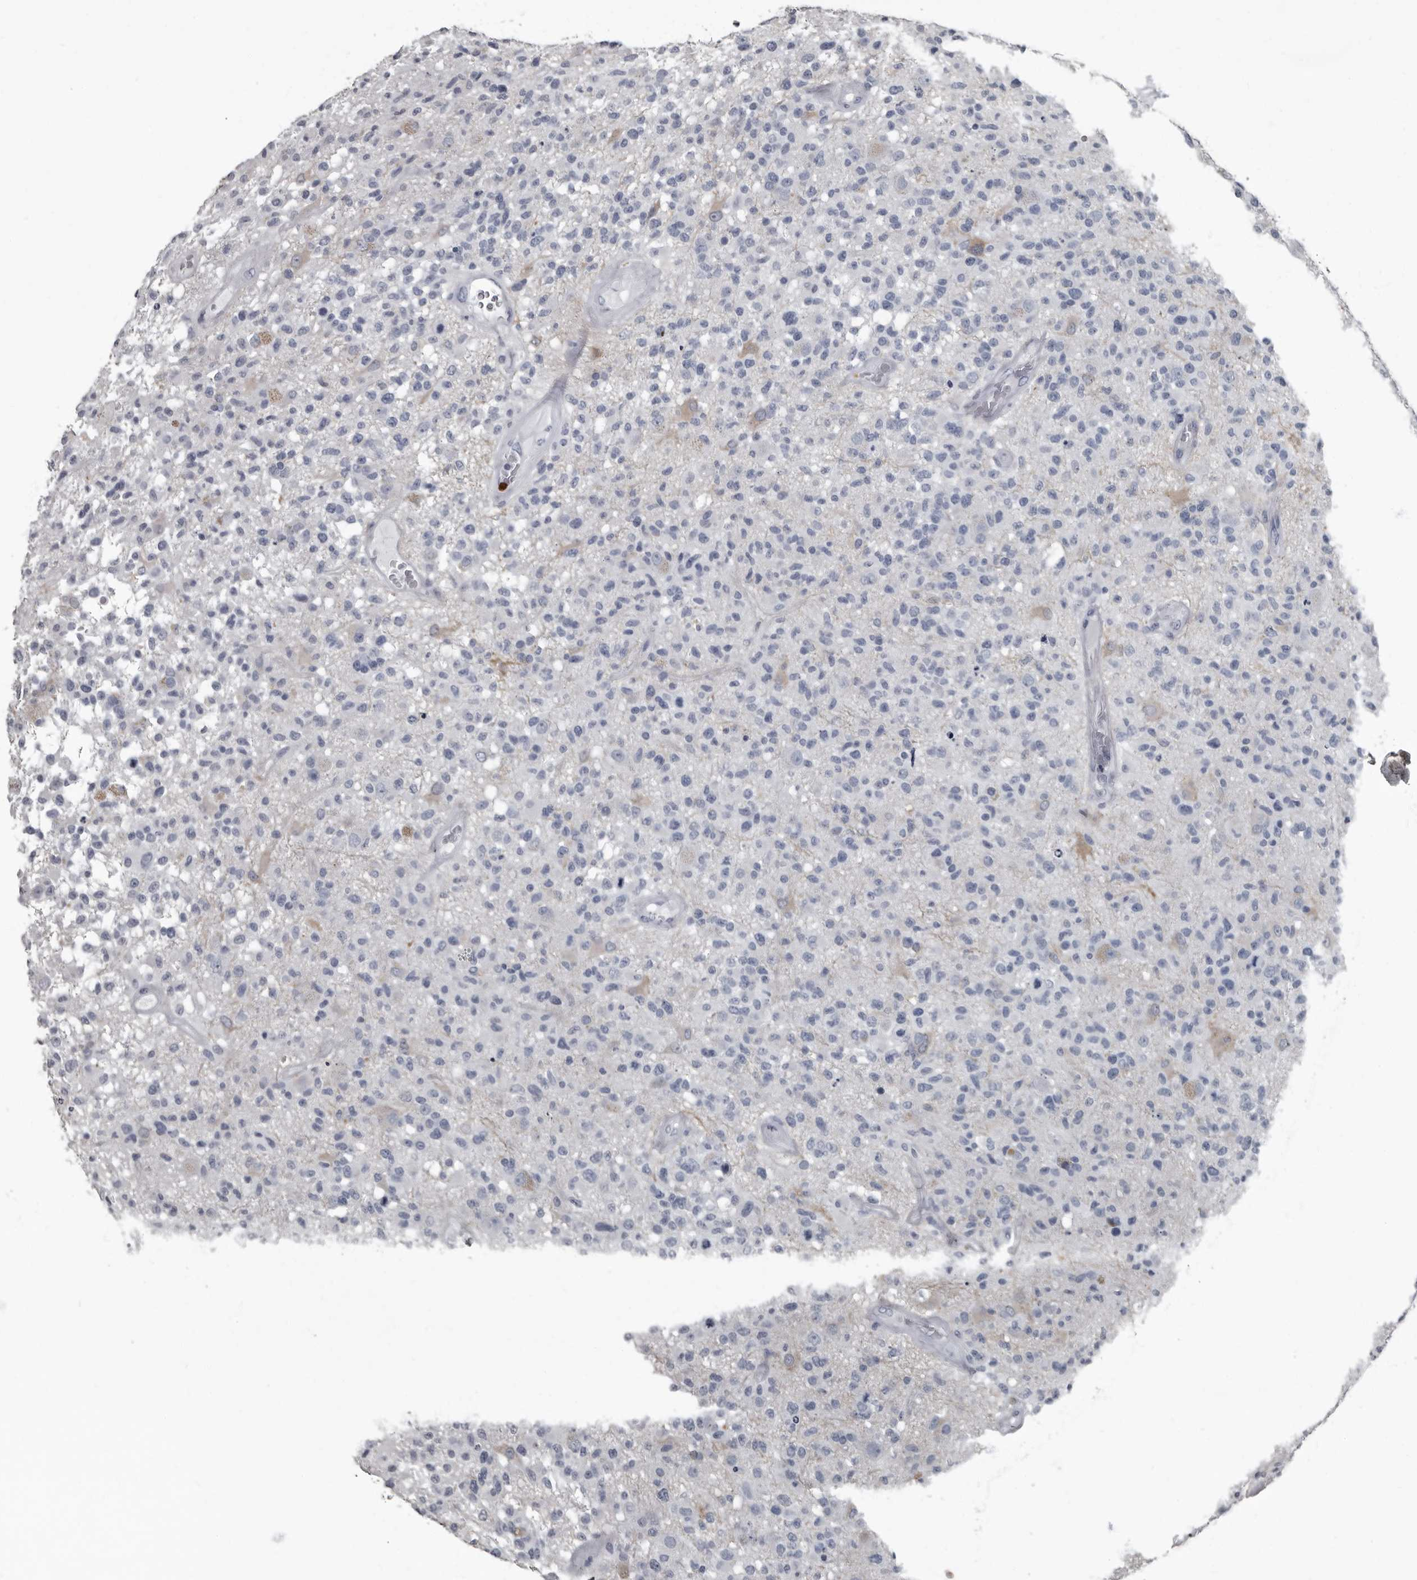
{"staining": {"intensity": "negative", "quantity": "none", "location": "none"}, "tissue": "glioma", "cell_type": "Tumor cells", "image_type": "cancer", "snomed": [{"axis": "morphology", "description": "Glioma, malignant, High grade"}, {"axis": "morphology", "description": "Glioblastoma, NOS"}, {"axis": "topography", "description": "Brain"}], "caption": "IHC photomicrograph of glioblastoma stained for a protein (brown), which demonstrates no positivity in tumor cells.", "gene": "TPD52L1", "patient": {"sex": "male", "age": 60}}